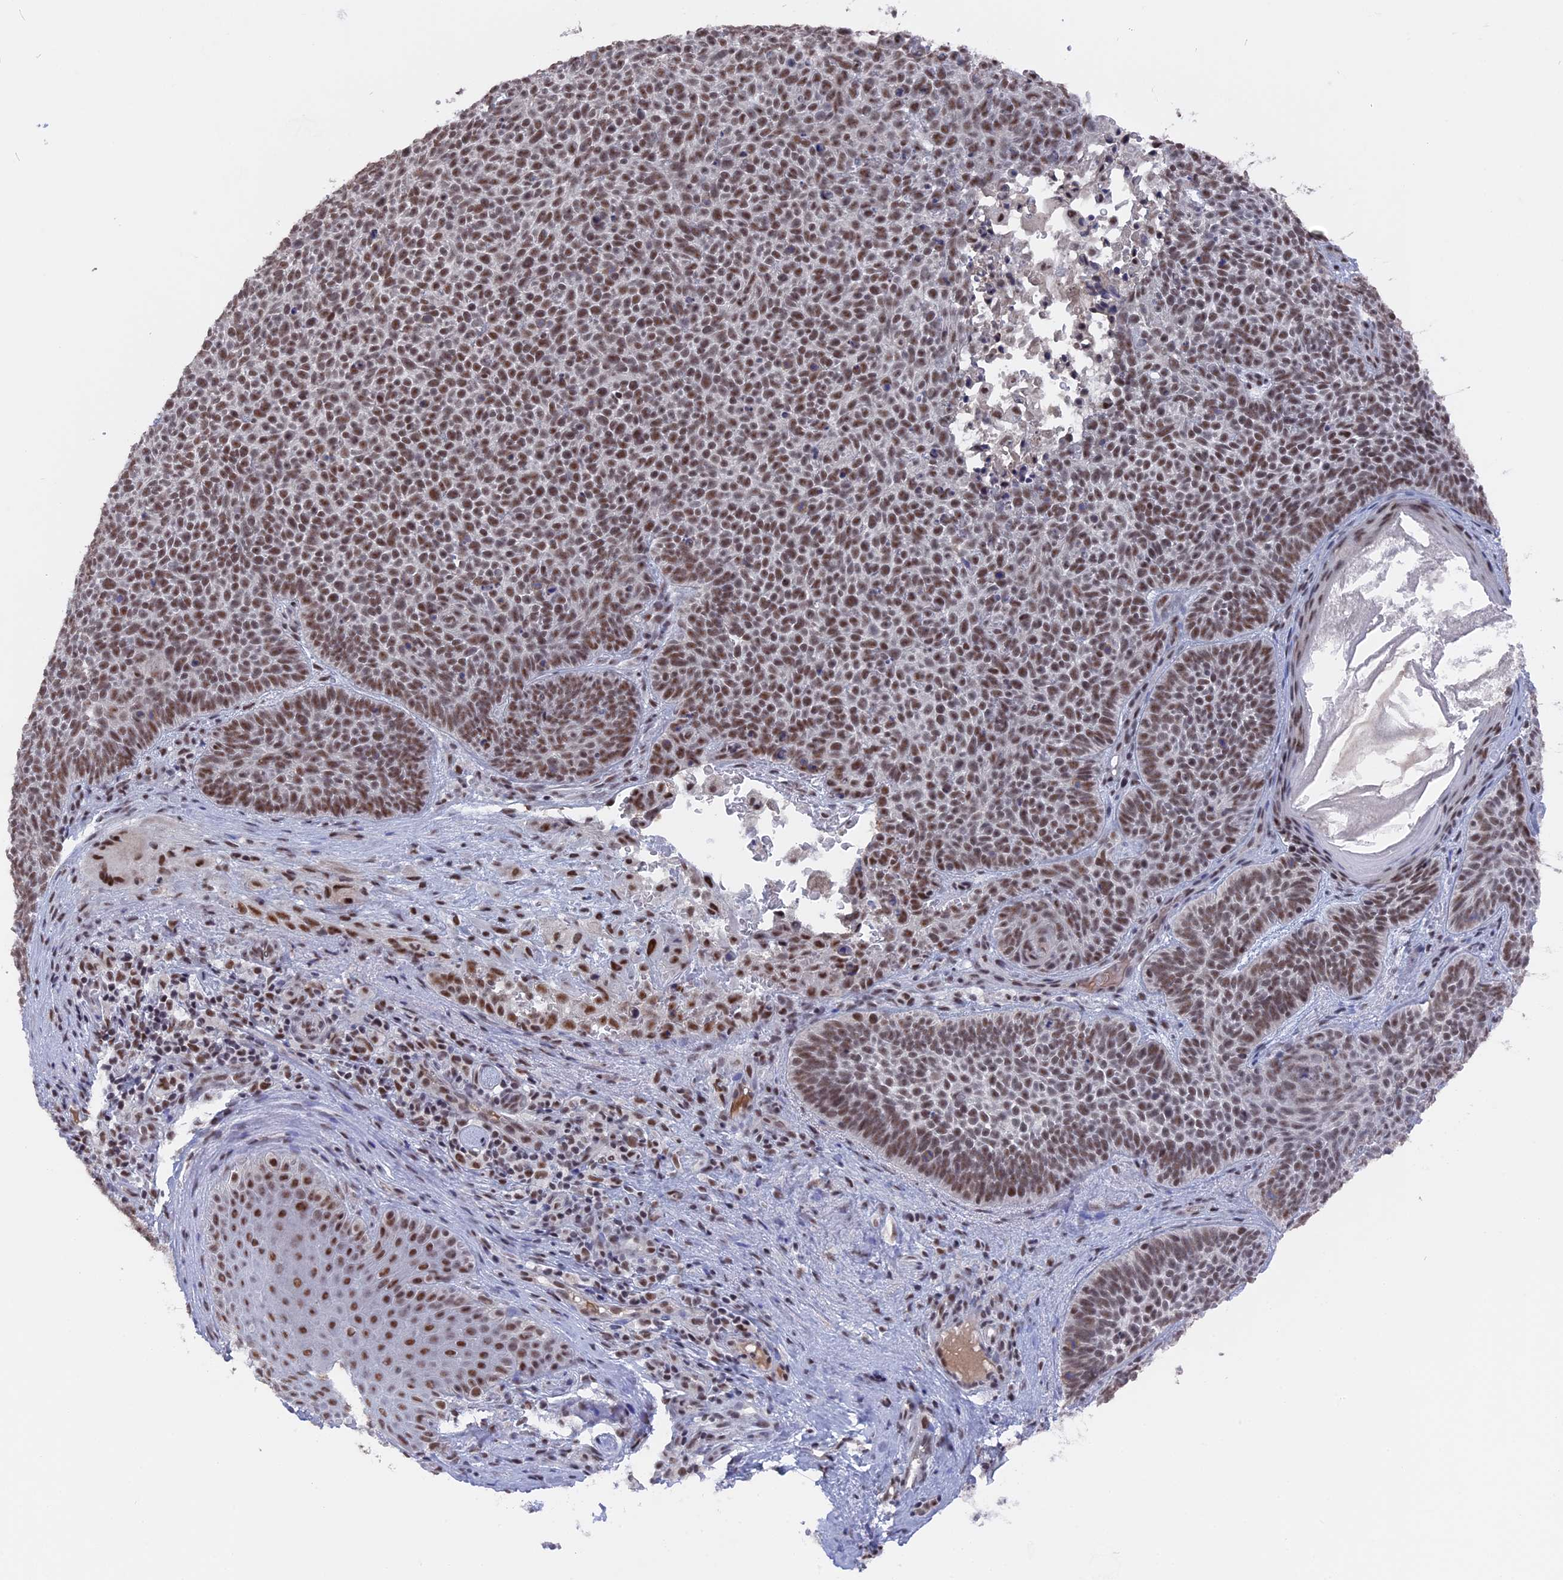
{"staining": {"intensity": "moderate", "quantity": ">75%", "location": "nuclear"}, "tissue": "skin cancer", "cell_type": "Tumor cells", "image_type": "cancer", "snomed": [{"axis": "morphology", "description": "Basal cell carcinoma"}, {"axis": "topography", "description": "Skin"}], "caption": "Immunohistochemical staining of basal cell carcinoma (skin) exhibits medium levels of moderate nuclear staining in approximately >75% of tumor cells.", "gene": "SF3A2", "patient": {"sex": "male", "age": 85}}